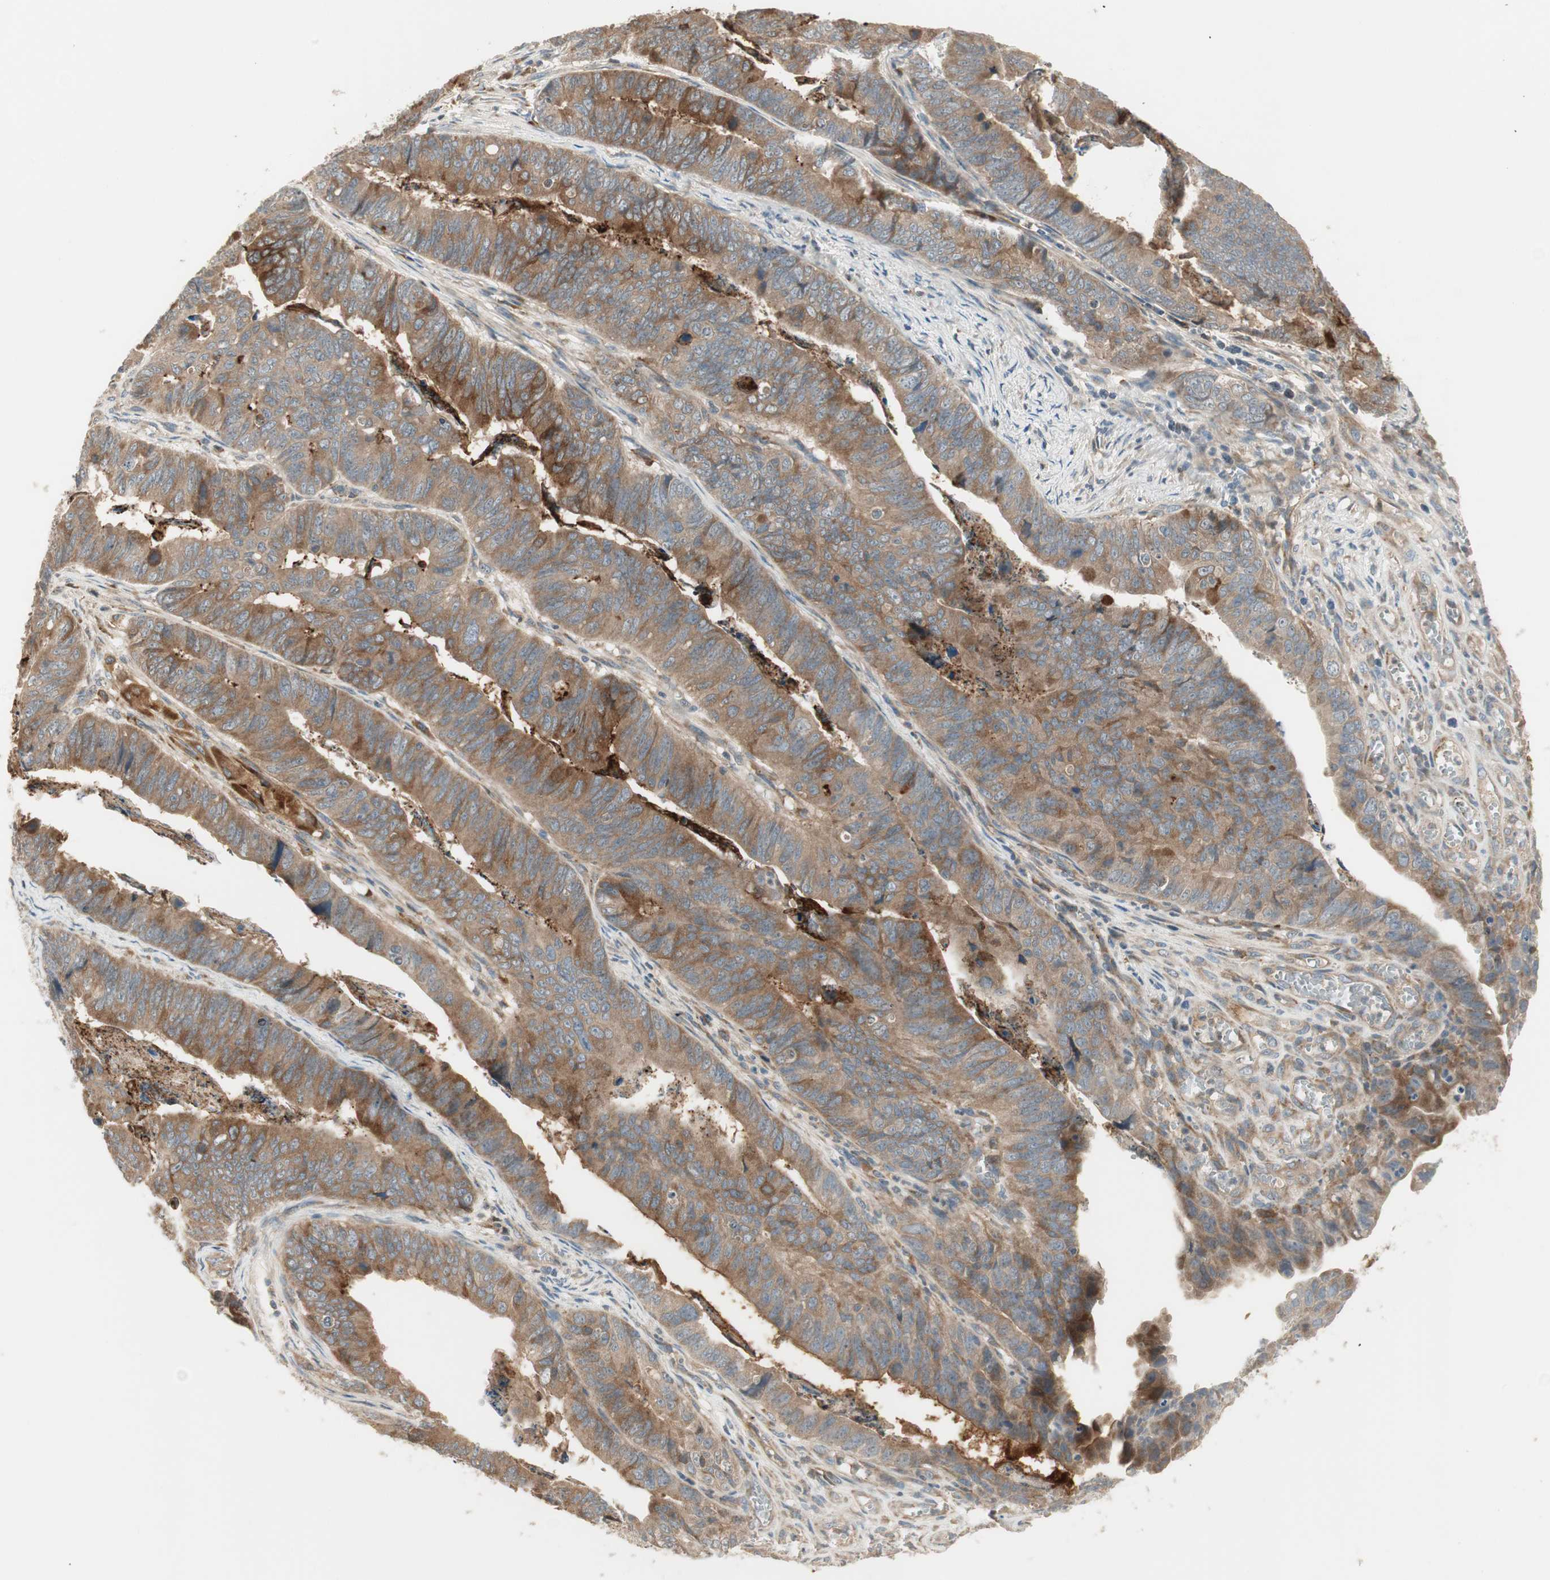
{"staining": {"intensity": "moderate", "quantity": ">75%", "location": "cytoplasmic/membranous"}, "tissue": "stomach cancer", "cell_type": "Tumor cells", "image_type": "cancer", "snomed": [{"axis": "morphology", "description": "Adenocarcinoma, NOS"}, {"axis": "topography", "description": "Stomach, lower"}], "caption": "This image reveals immunohistochemistry staining of adenocarcinoma (stomach), with medium moderate cytoplasmic/membranous positivity in about >75% of tumor cells.", "gene": "SFRP1", "patient": {"sex": "male", "age": 77}}